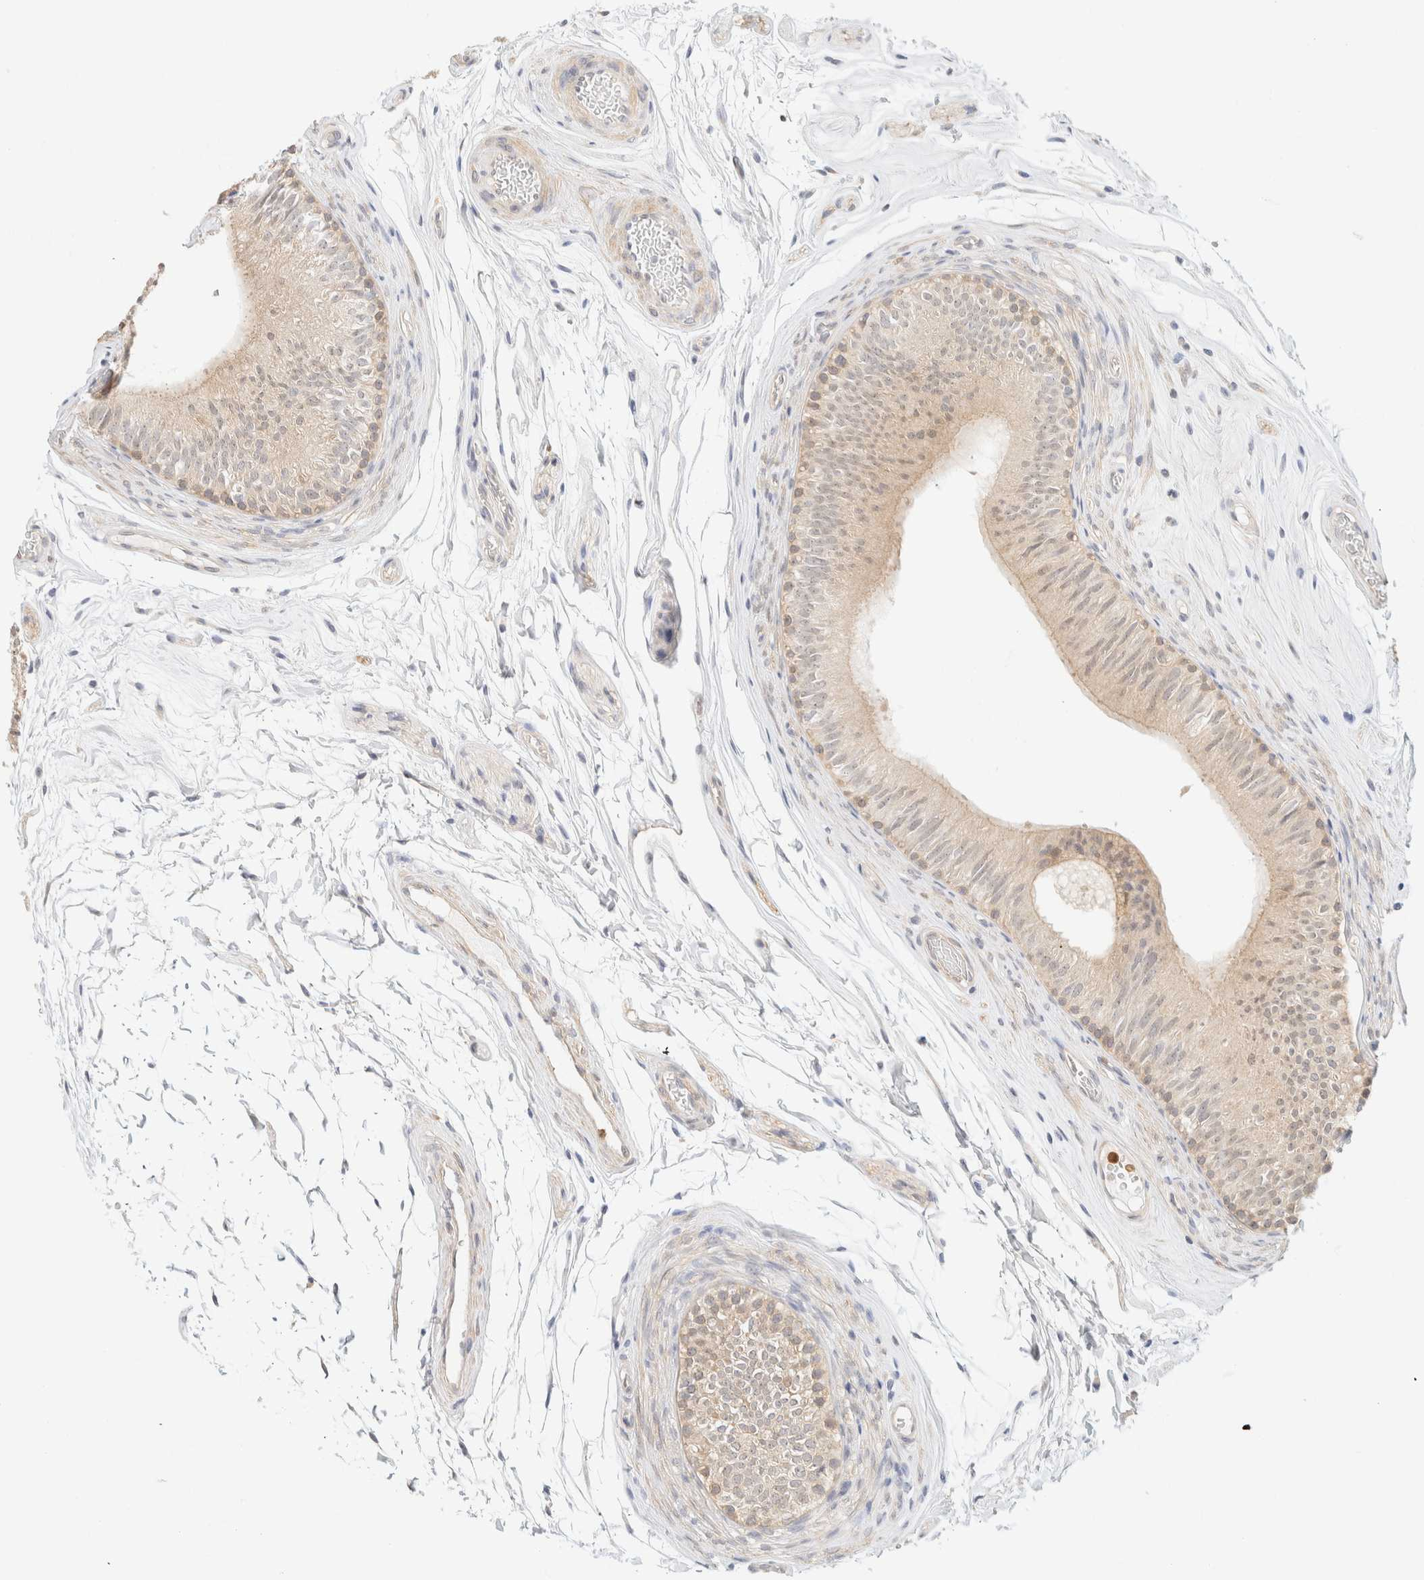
{"staining": {"intensity": "weak", "quantity": "<25%", "location": "cytoplasmic/membranous"}, "tissue": "epididymis", "cell_type": "Glandular cells", "image_type": "normal", "snomed": [{"axis": "morphology", "description": "Normal tissue, NOS"}, {"axis": "topography", "description": "Epididymis"}], "caption": "DAB immunohistochemical staining of benign epididymis demonstrates no significant expression in glandular cells.", "gene": "GPI", "patient": {"sex": "male", "age": 36}}